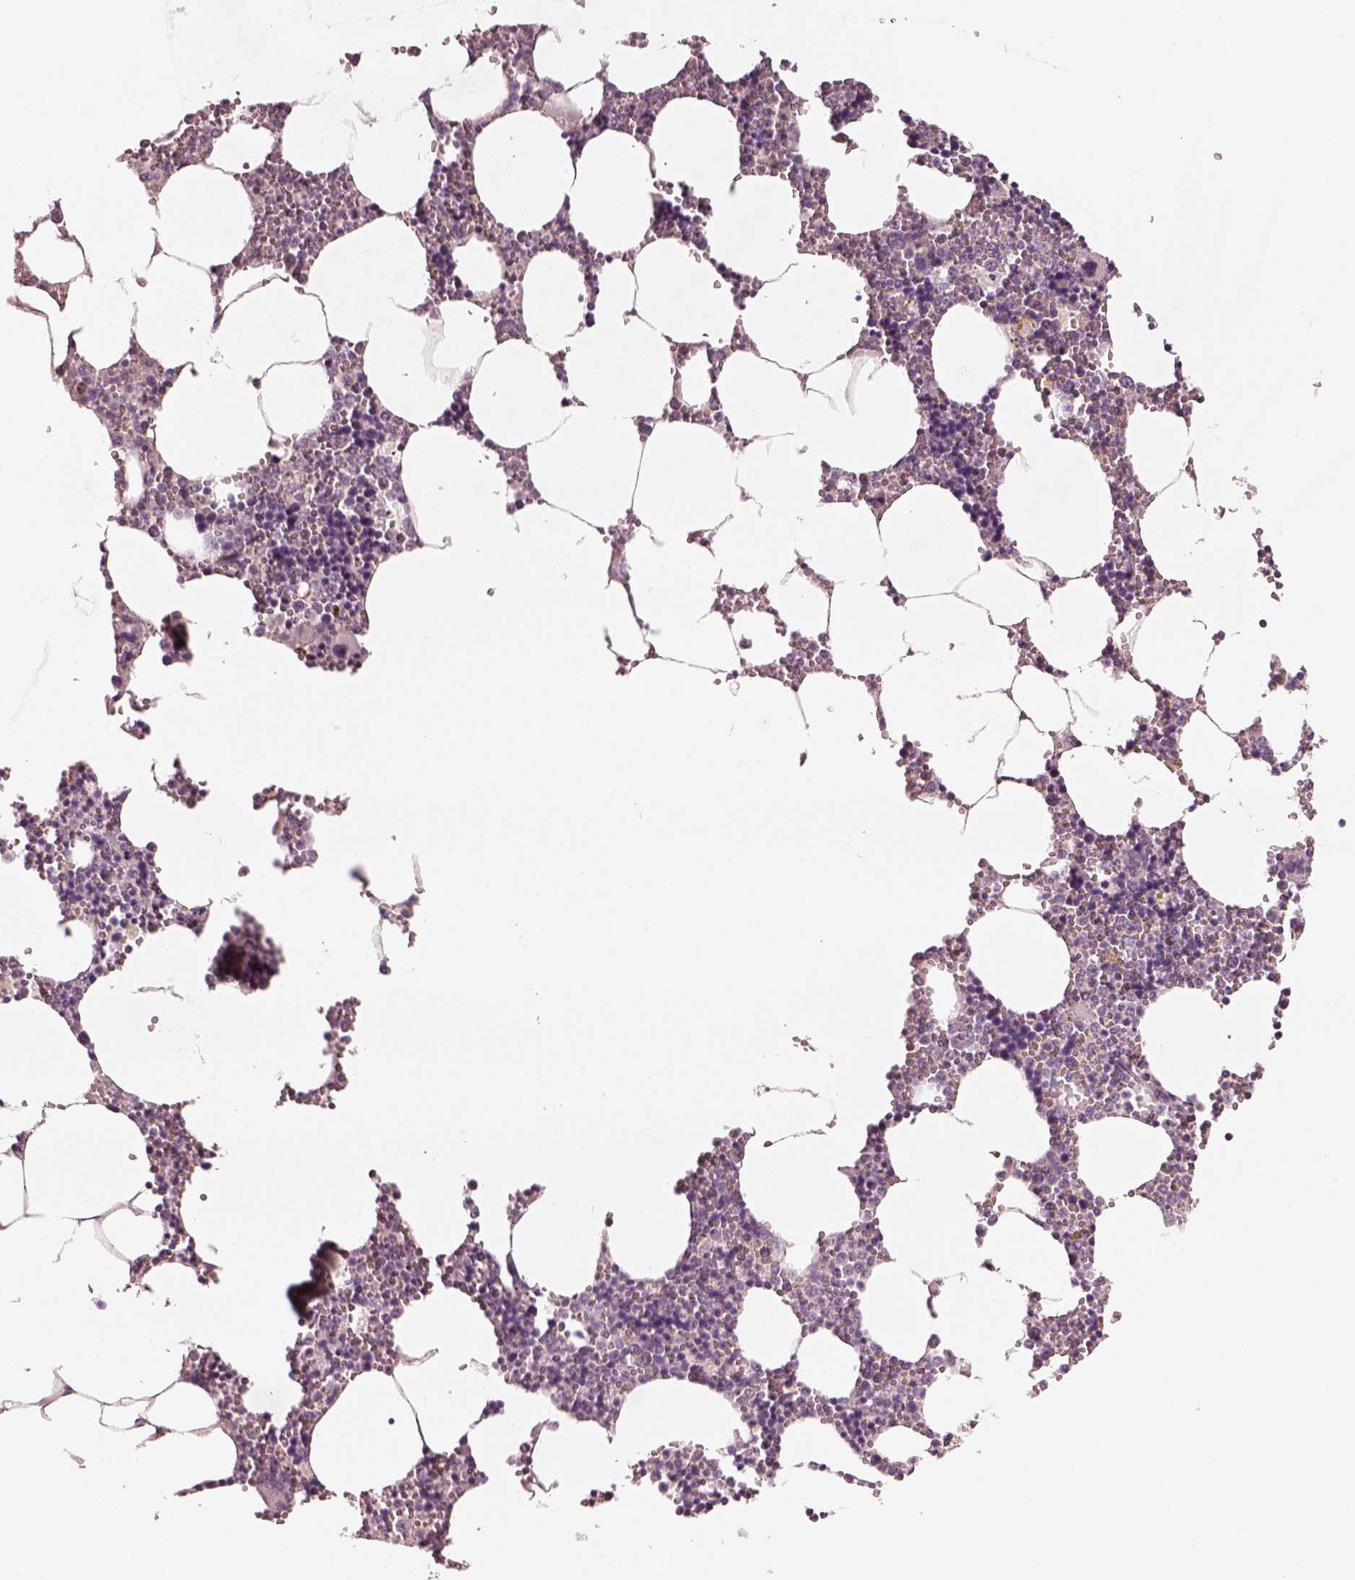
{"staining": {"intensity": "negative", "quantity": "none", "location": "none"}, "tissue": "bone marrow", "cell_type": "Hematopoietic cells", "image_type": "normal", "snomed": [{"axis": "morphology", "description": "Normal tissue, NOS"}, {"axis": "topography", "description": "Bone marrow"}], "caption": "Micrograph shows no protein positivity in hematopoietic cells of unremarkable bone marrow. Brightfield microscopy of immunohistochemistry (IHC) stained with DAB (brown) and hematoxylin (blue), captured at high magnification.", "gene": "EGR4", "patient": {"sex": "male", "age": 54}}